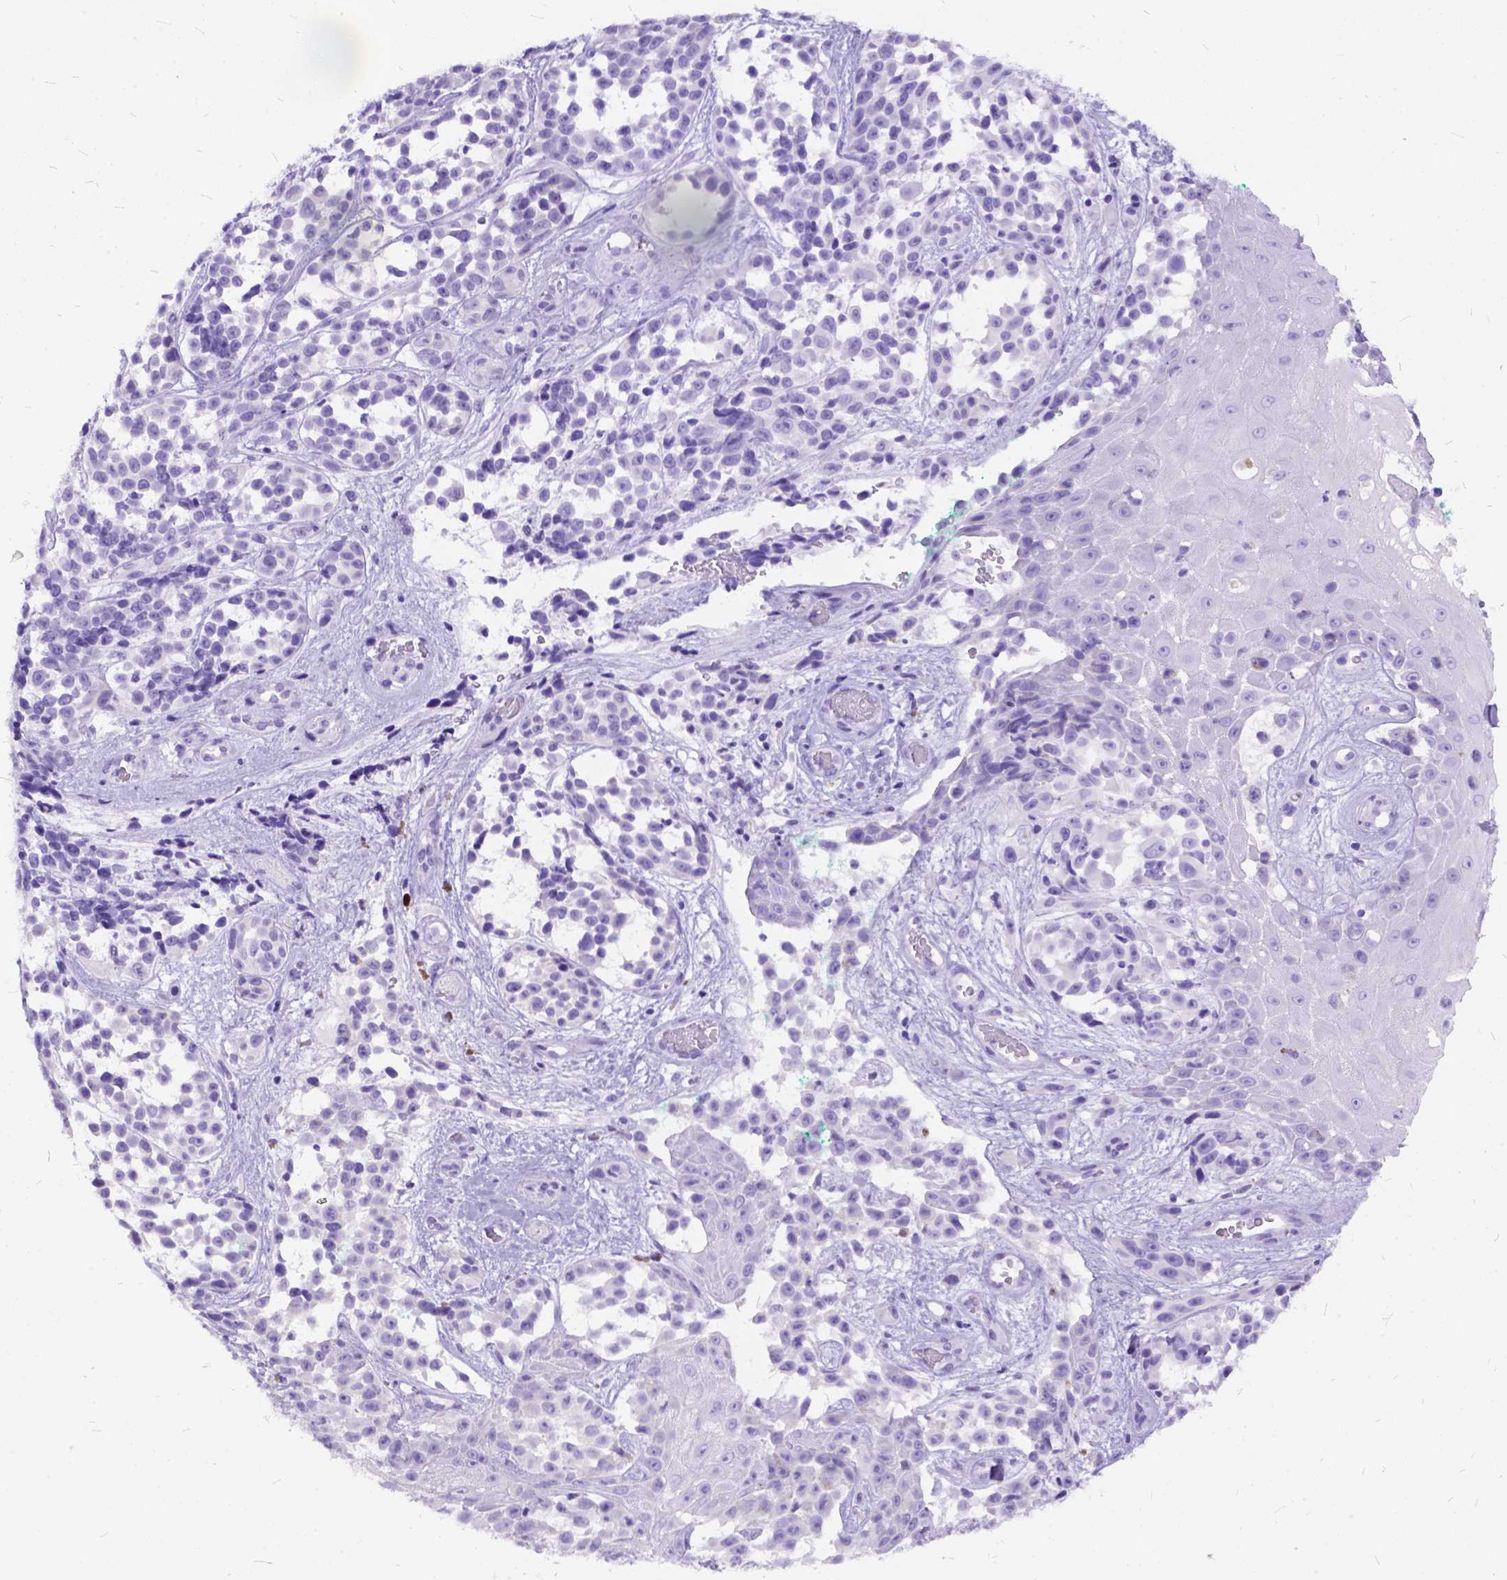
{"staining": {"intensity": "negative", "quantity": "none", "location": "none"}, "tissue": "melanoma", "cell_type": "Tumor cells", "image_type": "cancer", "snomed": [{"axis": "morphology", "description": "Malignant melanoma, NOS"}, {"axis": "topography", "description": "Skin"}], "caption": "Photomicrograph shows no protein staining in tumor cells of melanoma tissue.", "gene": "C1QTNF3", "patient": {"sex": "female", "age": 88}}